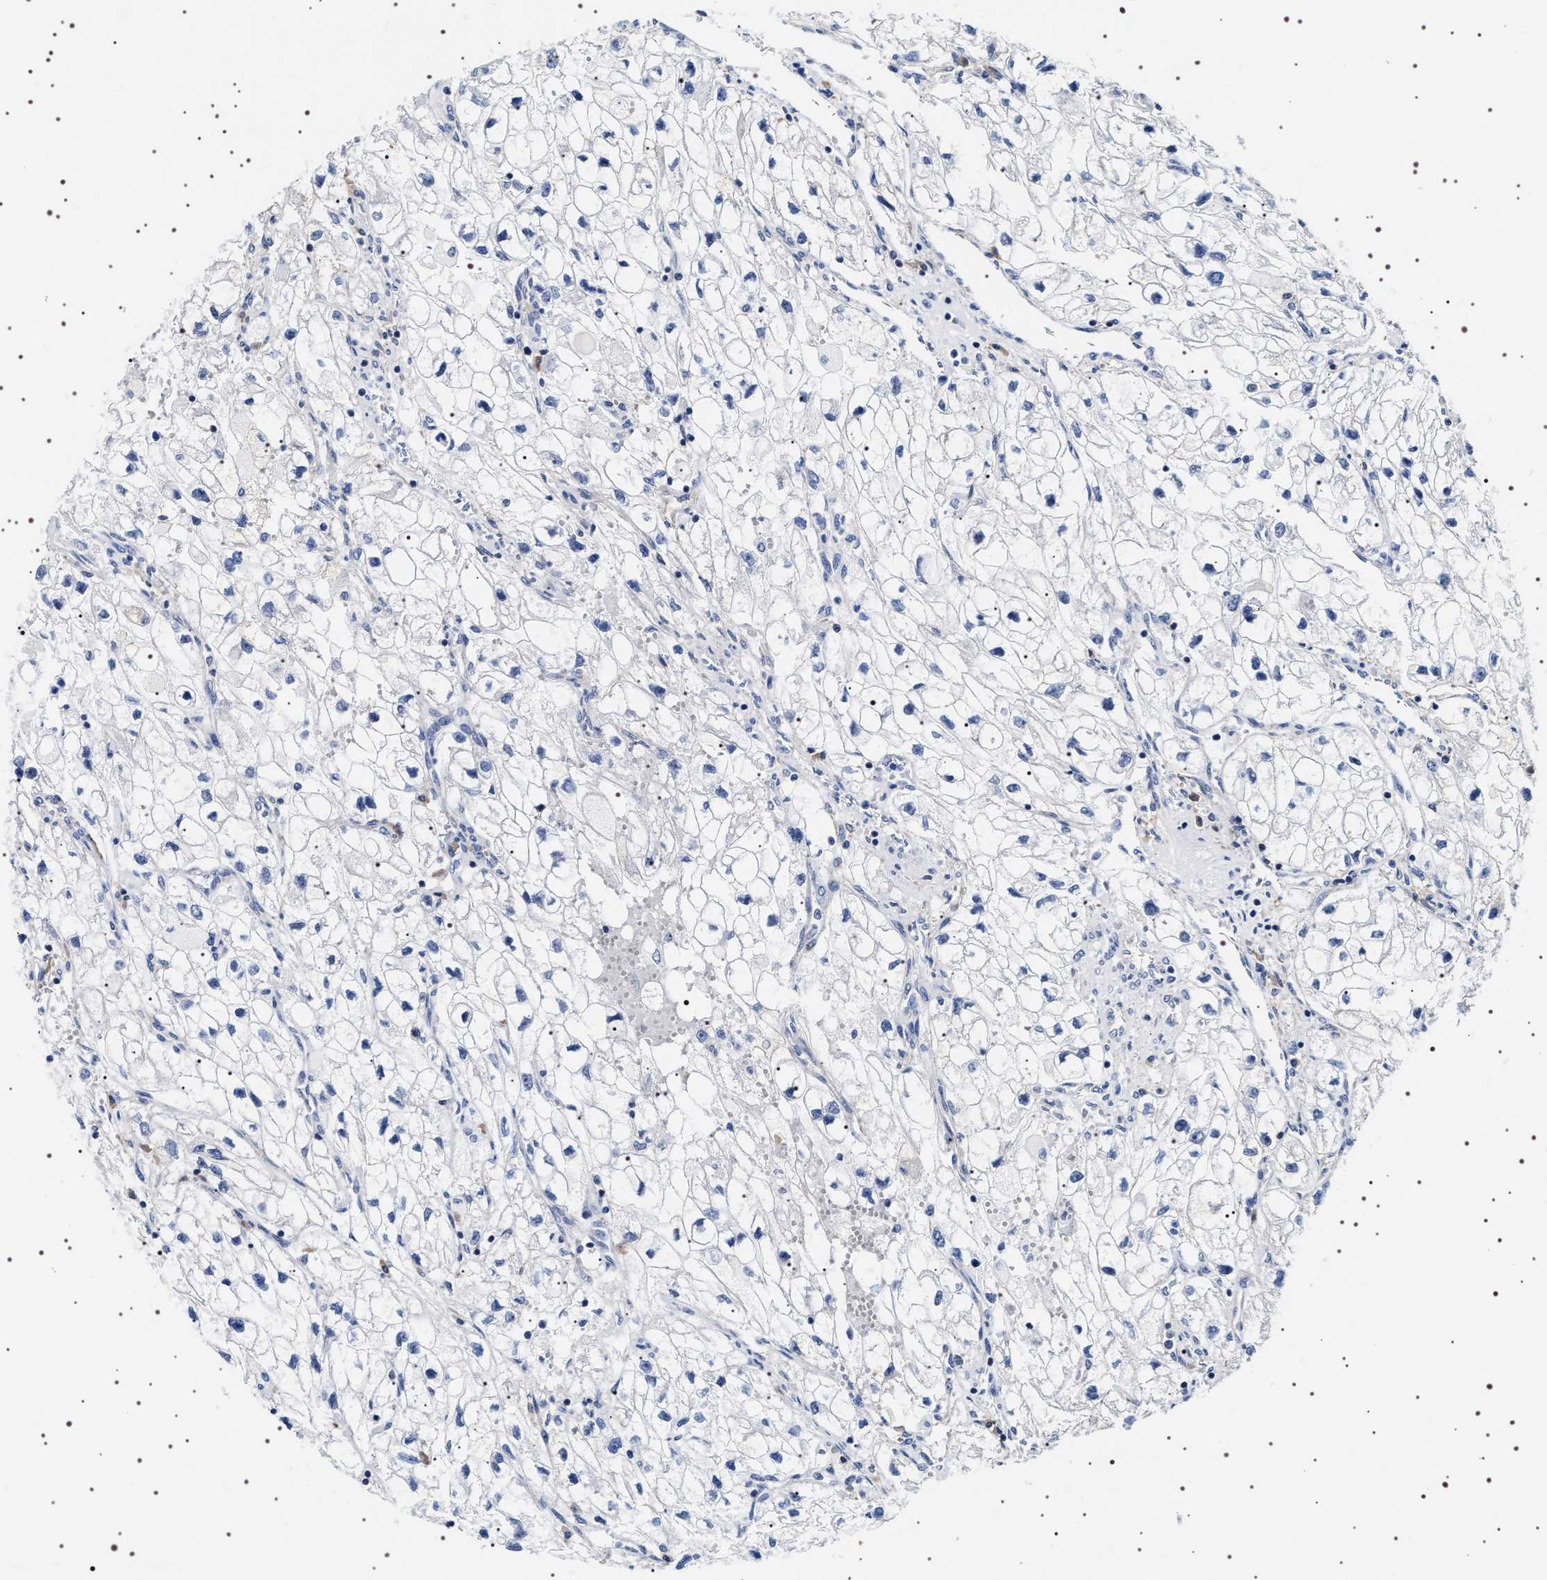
{"staining": {"intensity": "negative", "quantity": "none", "location": "none"}, "tissue": "renal cancer", "cell_type": "Tumor cells", "image_type": "cancer", "snomed": [{"axis": "morphology", "description": "Adenocarcinoma, NOS"}, {"axis": "topography", "description": "Kidney"}], "caption": "Immunohistochemistry photomicrograph of neoplastic tissue: human adenocarcinoma (renal) stained with DAB (3,3'-diaminobenzidine) reveals no significant protein staining in tumor cells. (DAB (3,3'-diaminobenzidine) IHC, high magnification).", "gene": "SQLE", "patient": {"sex": "female", "age": 70}}